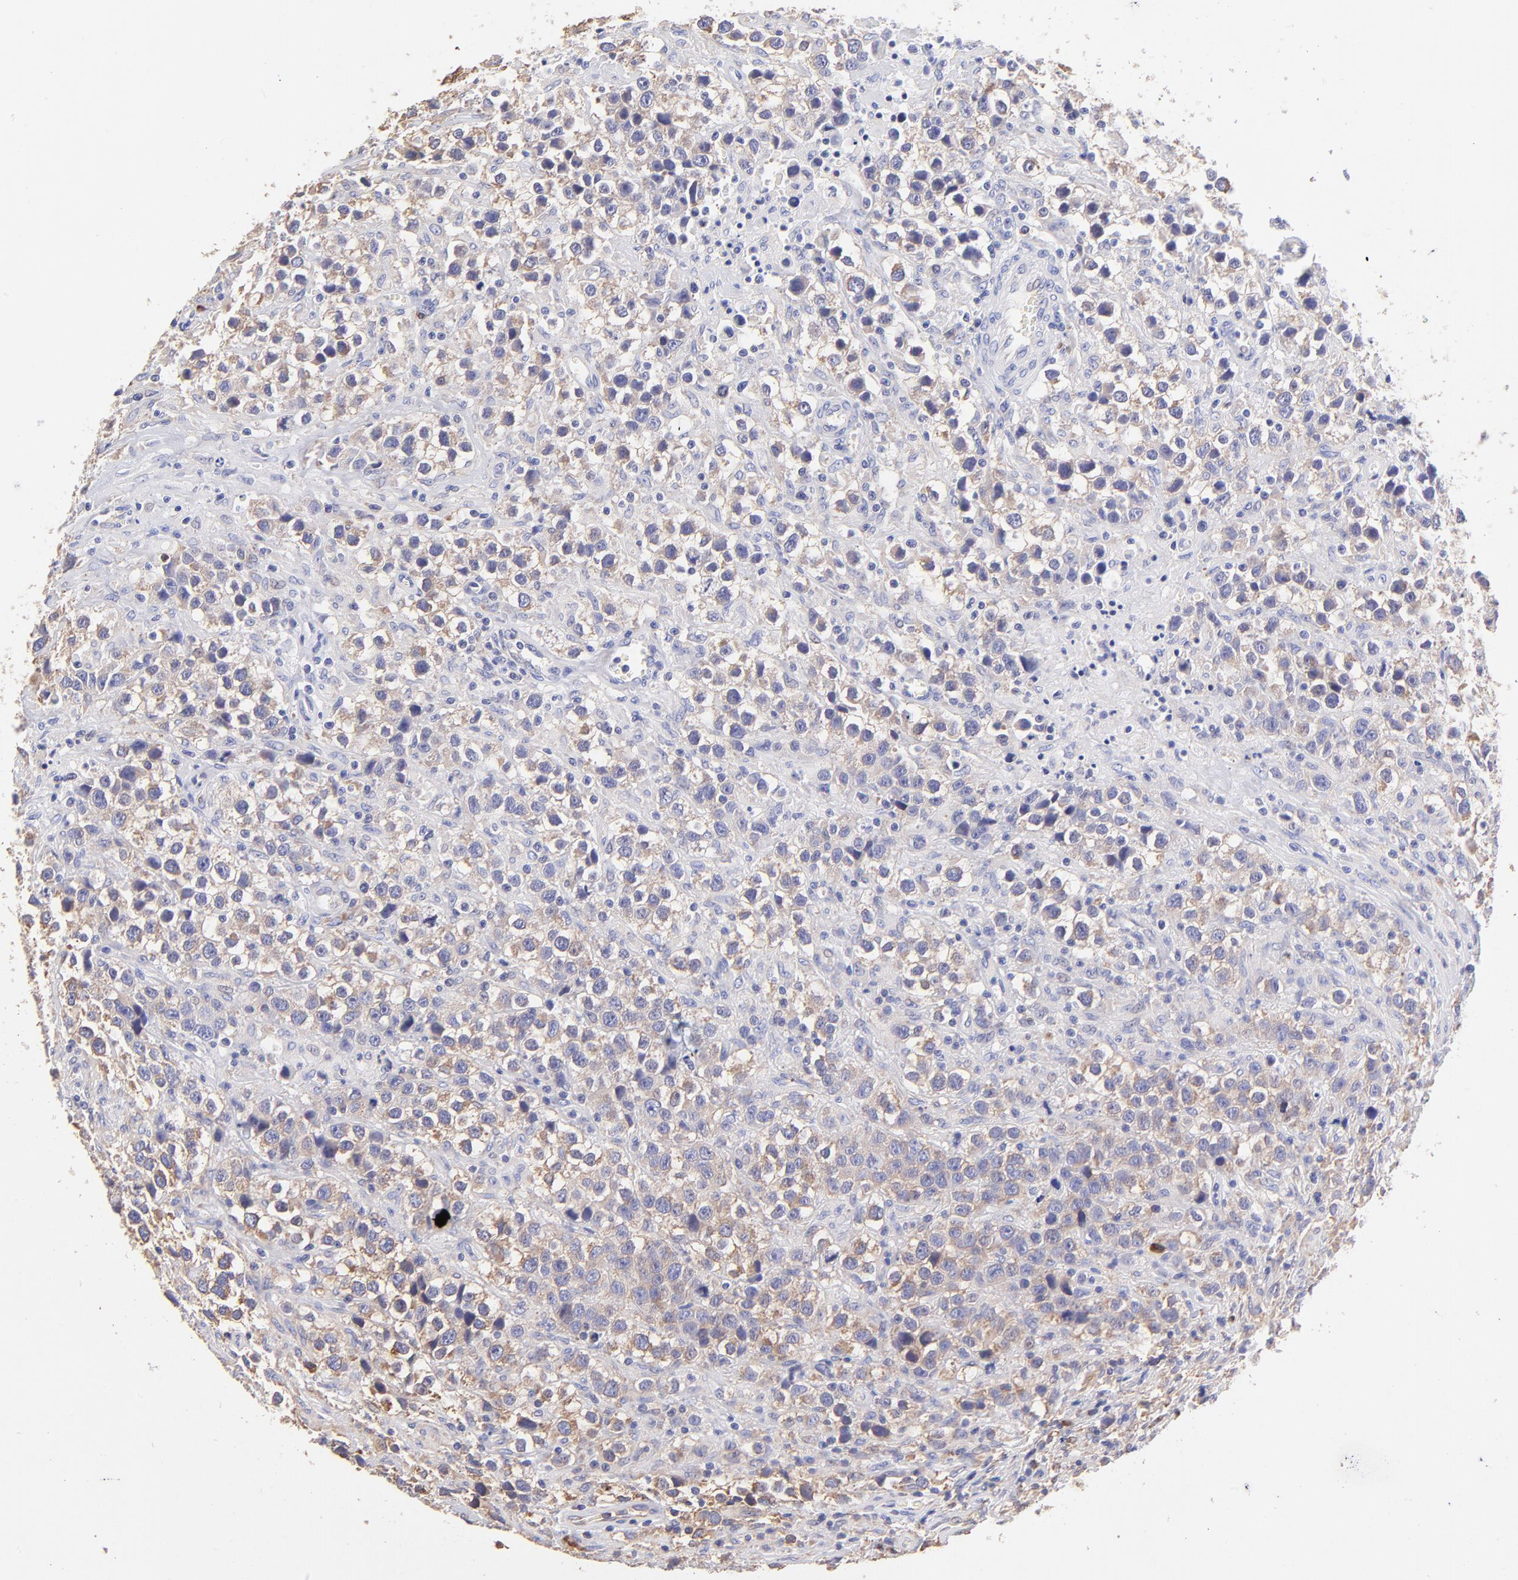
{"staining": {"intensity": "moderate", "quantity": "25%-75%", "location": "cytoplasmic/membranous"}, "tissue": "testis cancer", "cell_type": "Tumor cells", "image_type": "cancer", "snomed": [{"axis": "morphology", "description": "Seminoma, NOS"}, {"axis": "topography", "description": "Testis"}], "caption": "A brown stain shows moderate cytoplasmic/membranous staining of a protein in testis cancer tumor cells.", "gene": "RPL30", "patient": {"sex": "male", "age": 43}}